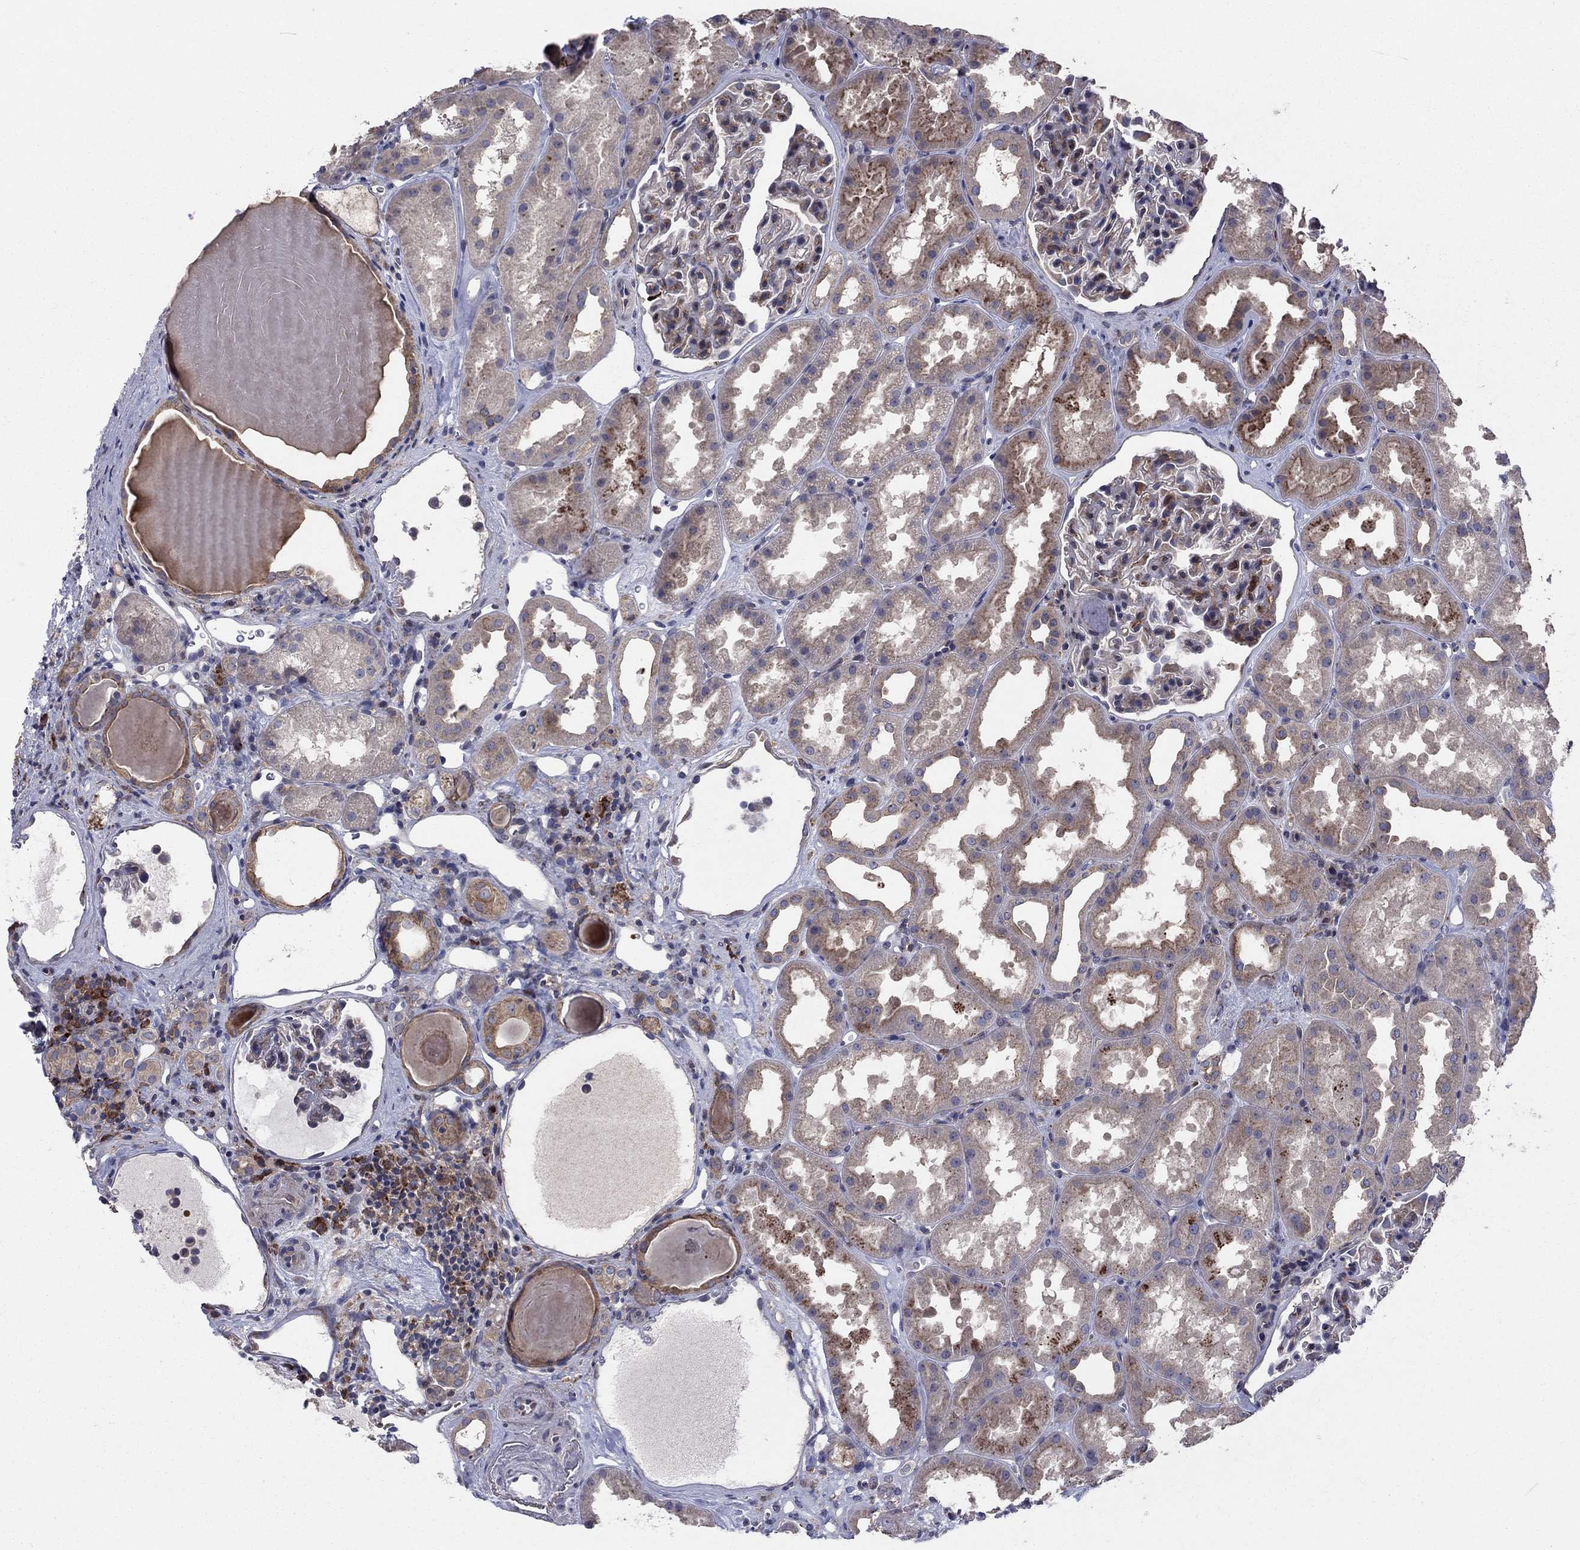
{"staining": {"intensity": "moderate", "quantity": "<25%", "location": "cytoplasmic/membranous"}, "tissue": "kidney", "cell_type": "Cells in glomeruli", "image_type": "normal", "snomed": [{"axis": "morphology", "description": "Normal tissue, NOS"}, {"axis": "topography", "description": "Kidney"}], "caption": "Protein staining of benign kidney exhibits moderate cytoplasmic/membranous expression in about <25% of cells in glomeruli. (DAB (3,3'-diaminobenzidine) IHC, brown staining for protein, blue staining for nuclei).", "gene": "MEA1", "patient": {"sex": "male", "age": 61}}